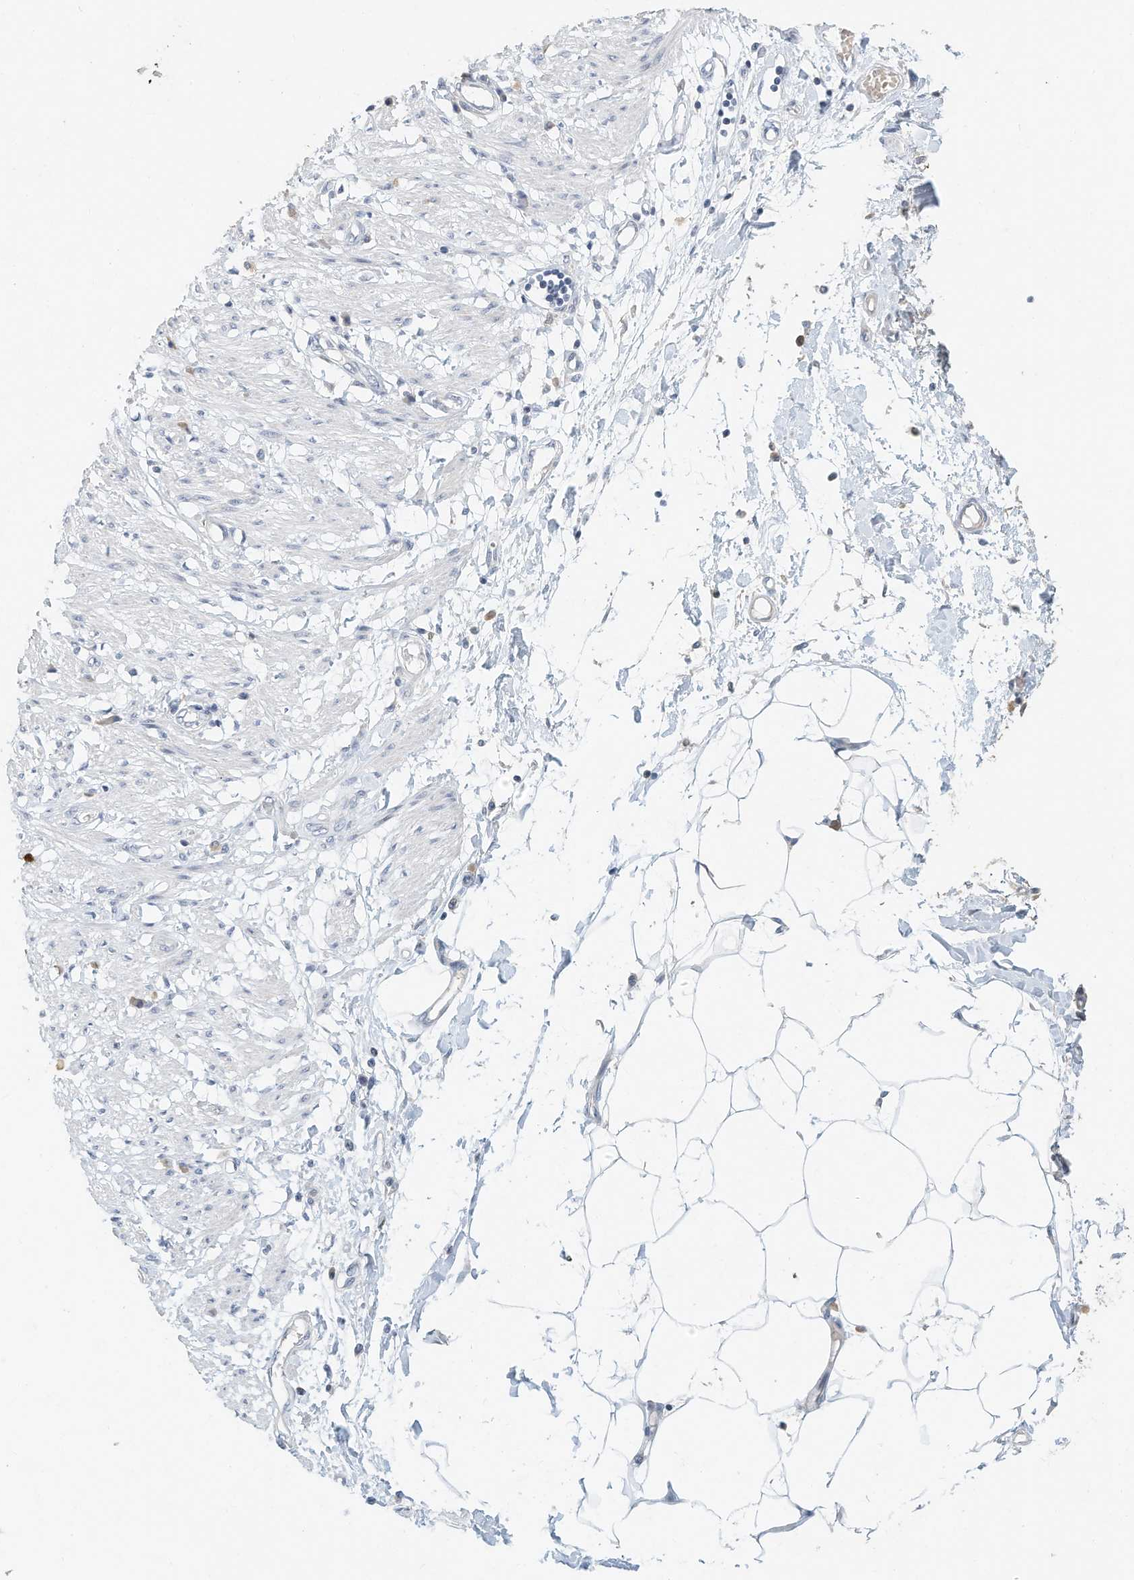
{"staining": {"intensity": "negative", "quantity": "none", "location": "none"}, "tissue": "smooth muscle", "cell_type": "Smooth muscle cells", "image_type": "normal", "snomed": [{"axis": "morphology", "description": "Normal tissue, NOS"}, {"axis": "morphology", "description": "Adenocarcinoma, NOS"}, {"axis": "topography", "description": "Smooth muscle"}, {"axis": "topography", "description": "Colon"}], "caption": "This image is of unremarkable smooth muscle stained with IHC to label a protein in brown with the nuclei are counter-stained blue. There is no positivity in smooth muscle cells. (DAB (3,3'-diaminobenzidine) immunohistochemistry with hematoxylin counter stain).", "gene": "MICAL1", "patient": {"sex": "male", "age": 14}}